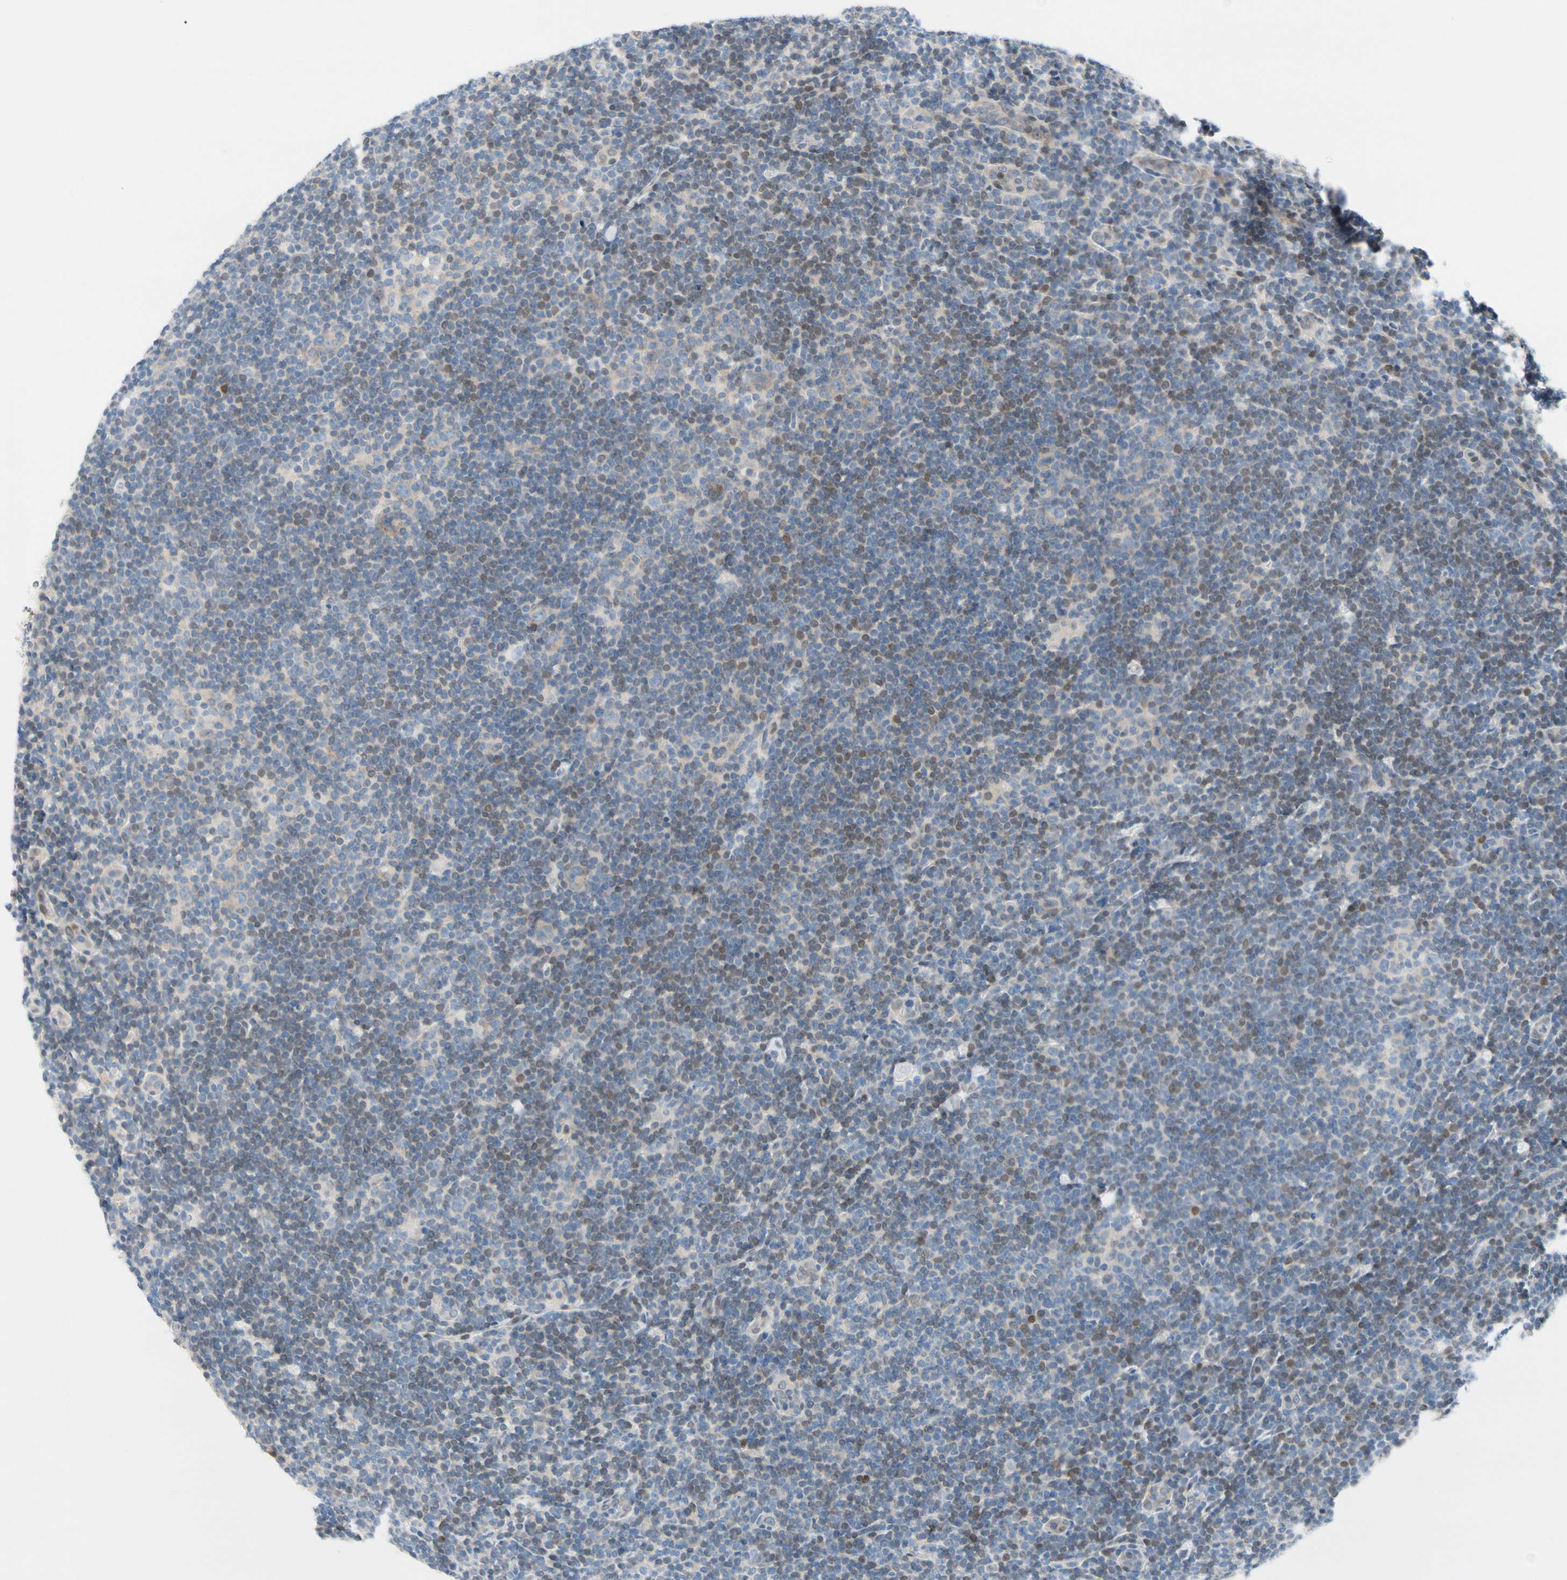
{"staining": {"intensity": "weak", "quantity": "25%-75%", "location": "cytoplasmic/membranous"}, "tissue": "lymphoma", "cell_type": "Tumor cells", "image_type": "cancer", "snomed": [{"axis": "morphology", "description": "Hodgkin's disease, NOS"}, {"axis": "topography", "description": "Lymph node"}], "caption": "Hodgkin's disease stained with a brown dye demonstrates weak cytoplasmic/membranous positive staining in about 25%-75% of tumor cells.", "gene": "ZNF132", "patient": {"sex": "female", "age": 57}}